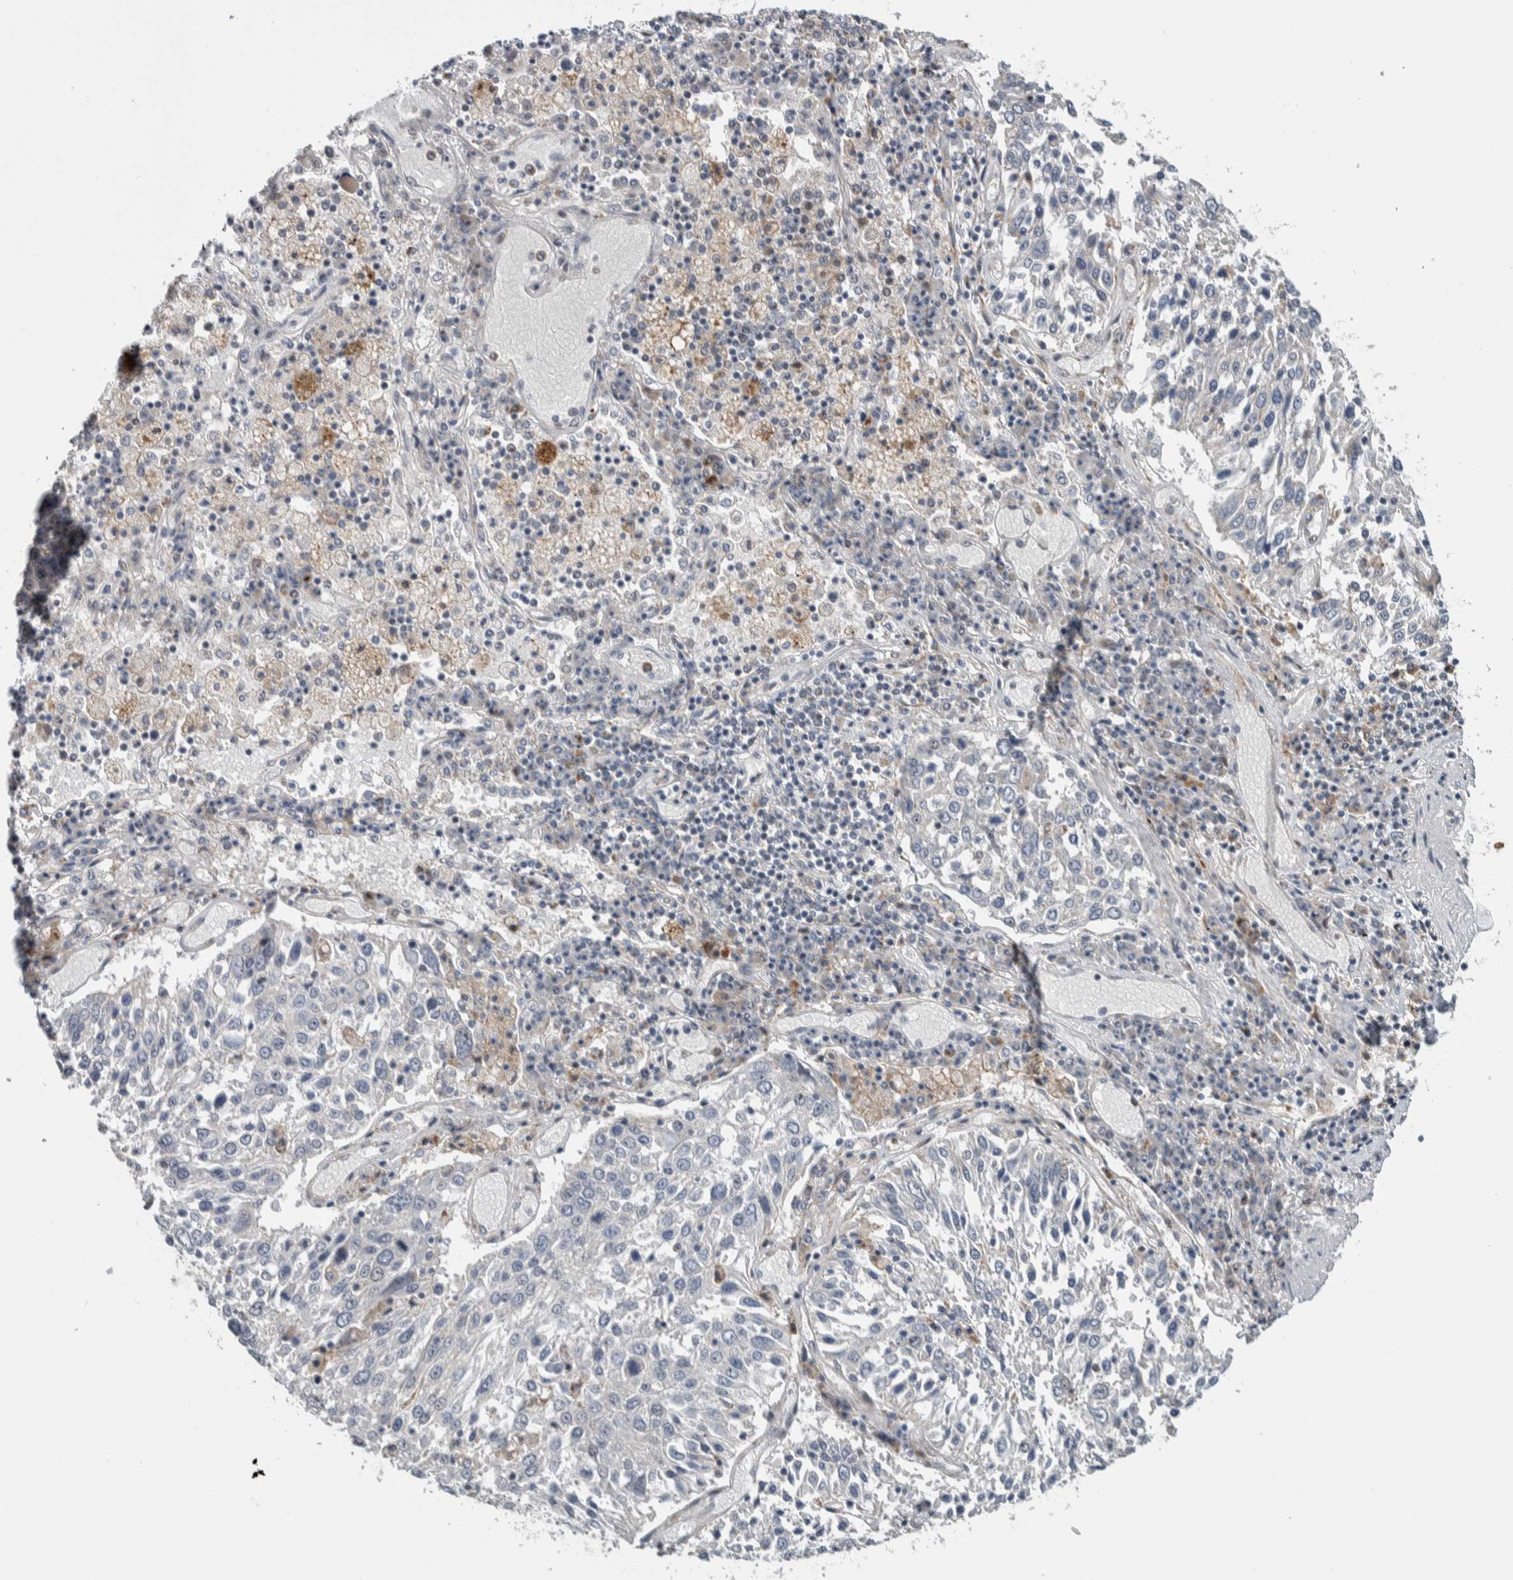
{"staining": {"intensity": "negative", "quantity": "none", "location": "none"}, "tissue": "lung cancer", "cell_type": "Tumor cells", "image_type": "cancer", "snomed": [{"axis": "morphology", "description": "Squamous cell carcinoma, NOS"}, {"axis": "topography", "description": "Lung"}], "caption": "High magnification brightfield microscopy of lung squamous cell carcinoma stained with DAB (3,3'-diaminobenzidine) (brown) and counterstained with hematoxylin (blue): tumor cells show no significant staining.", "gene": "PRRG4", "patient": {"sex": "male", "age": 65}}